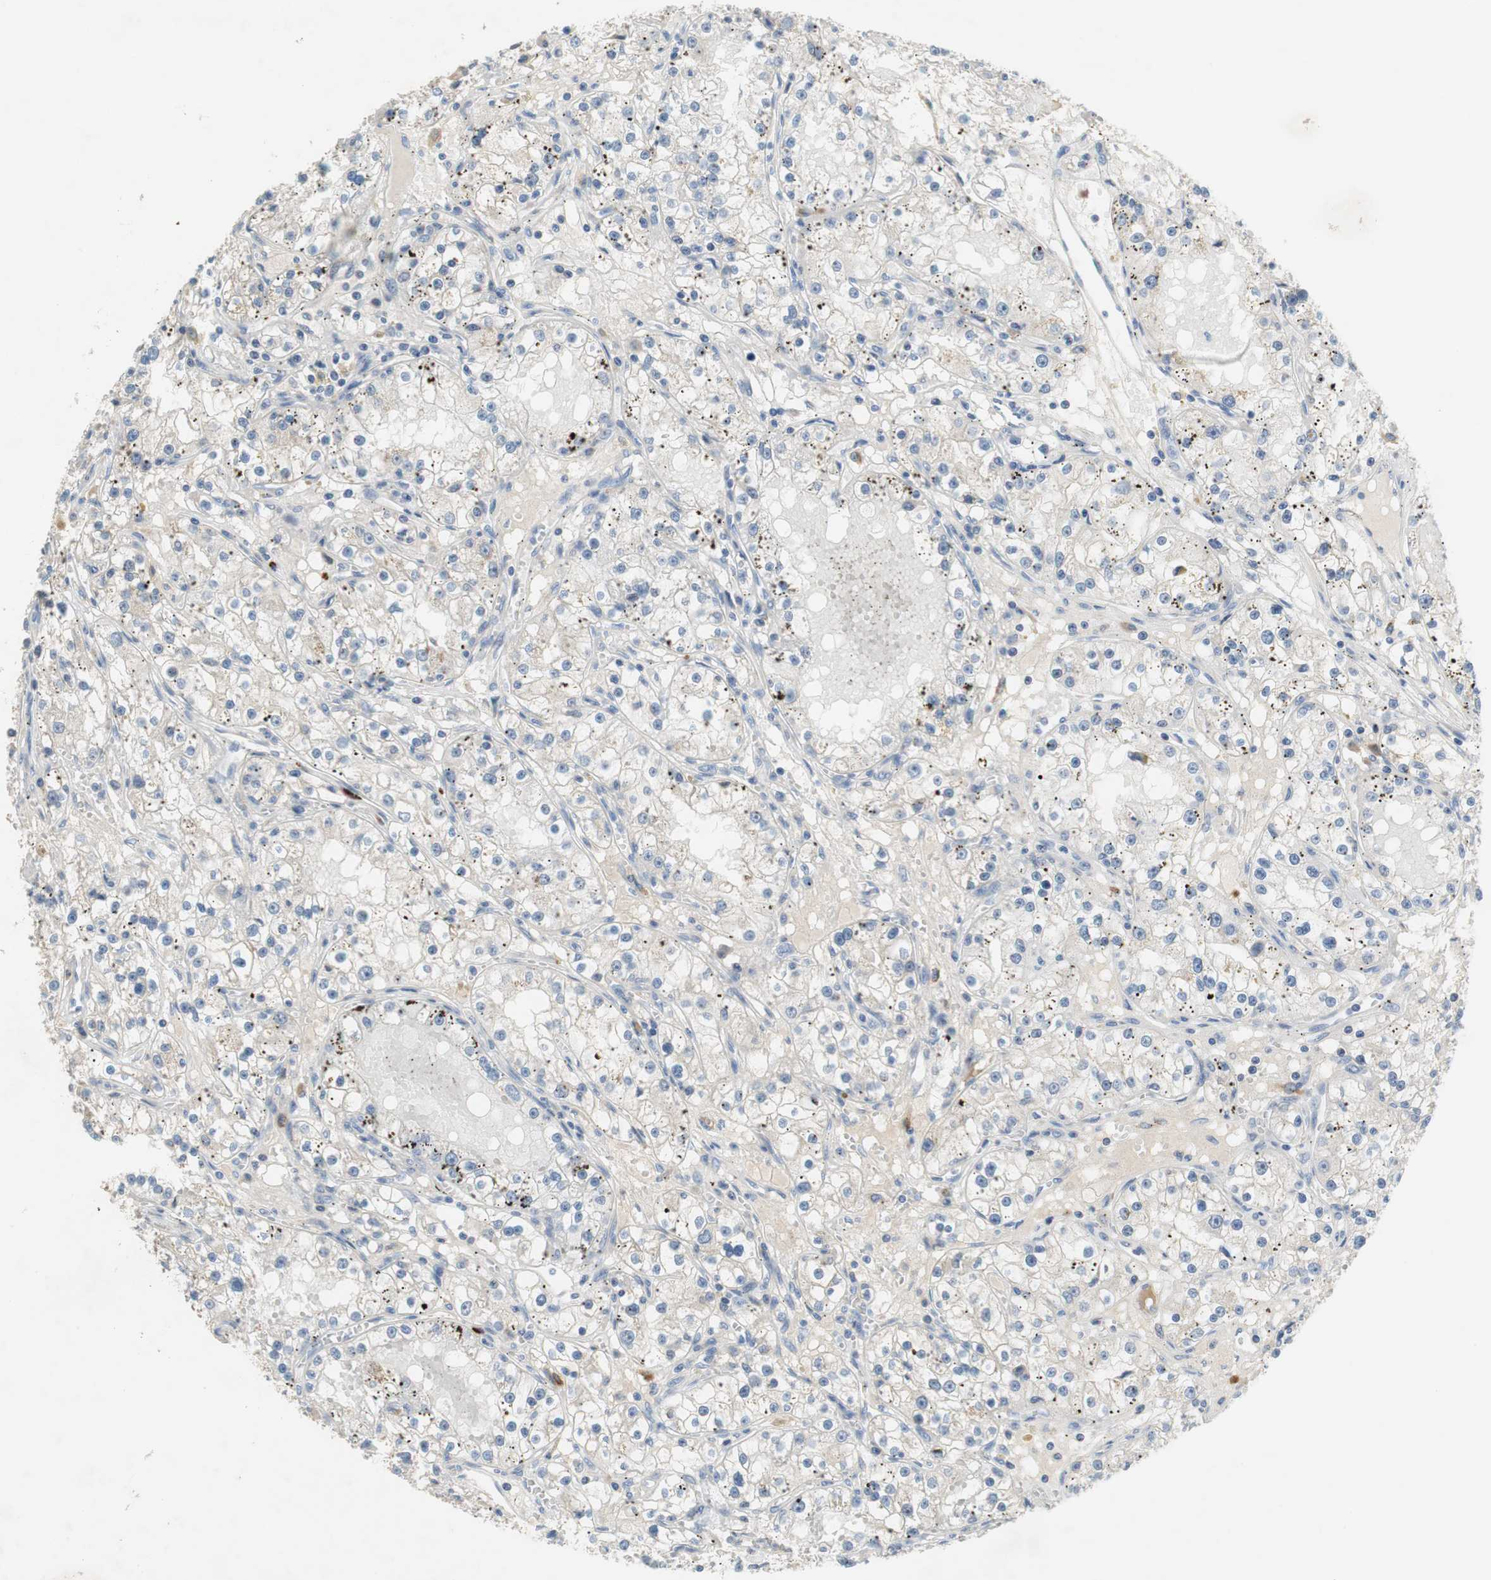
{"staining": {"intensity": "weak", "quantity": "25%-75%", "location": "cytoplasmic/membranous"}, "tissue": "renal cancer", "cell_type": "Tumor cells", "image_type": "cancer", "snomed": [{"axis": "morphology", "description": "Adenocarcinoma, NOS"}, {"axis": "topography", "description": "Kidney"}], "caption": "Immunohistochemistry (DAB) staining of renal adenocarcinoma shows weak cytoplasmic/membranous protein expression in approximately 25%-75% of tumor cells.", "gene": "COL12A1", "patient": {"sex": "male", "age": 56}}